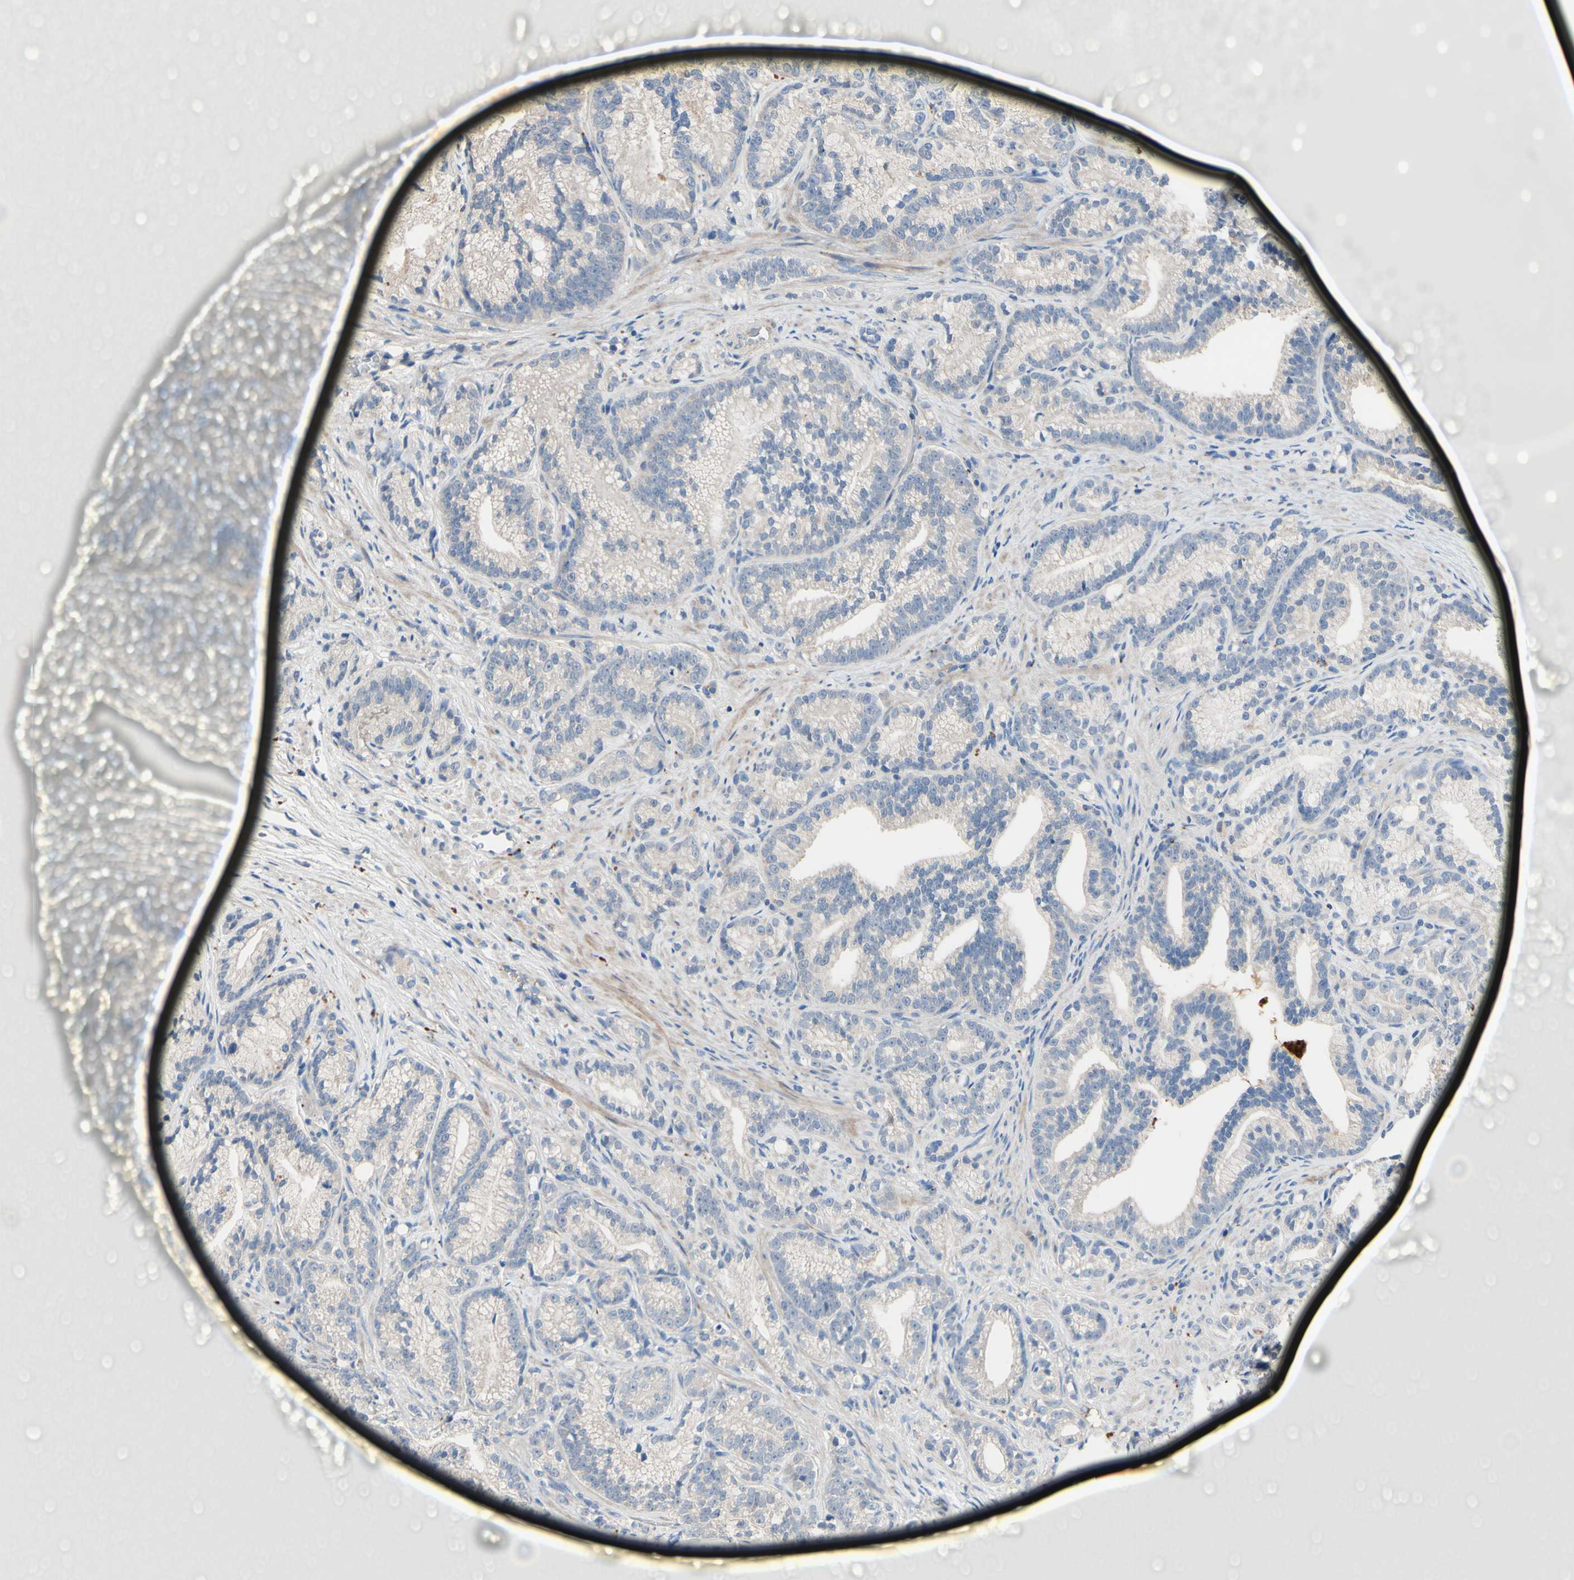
{"staining": {"intensity": "weak", "quantity": ">75%", "location": "cytoplasmic/membranous"}, "tissue": "prostate cancer", "cell_type": "Tumor cells", "image_type": "cancer", "snomed": [{"axis": "morphology", "description": "Adenocarcinoma, Low grade"}, {"axis": "topography", "description": "Prostate"}], "caption": "An IHC micrograph of neoplastic tissue is shown. Protein staining in brown labels weak cytoplasmic/membranous positivity in prostate cancer (adenocarcinoma (low-grade)) within tumor cells.", "gene": "CDON", "patient": {"sex": "male", "age": 89}}